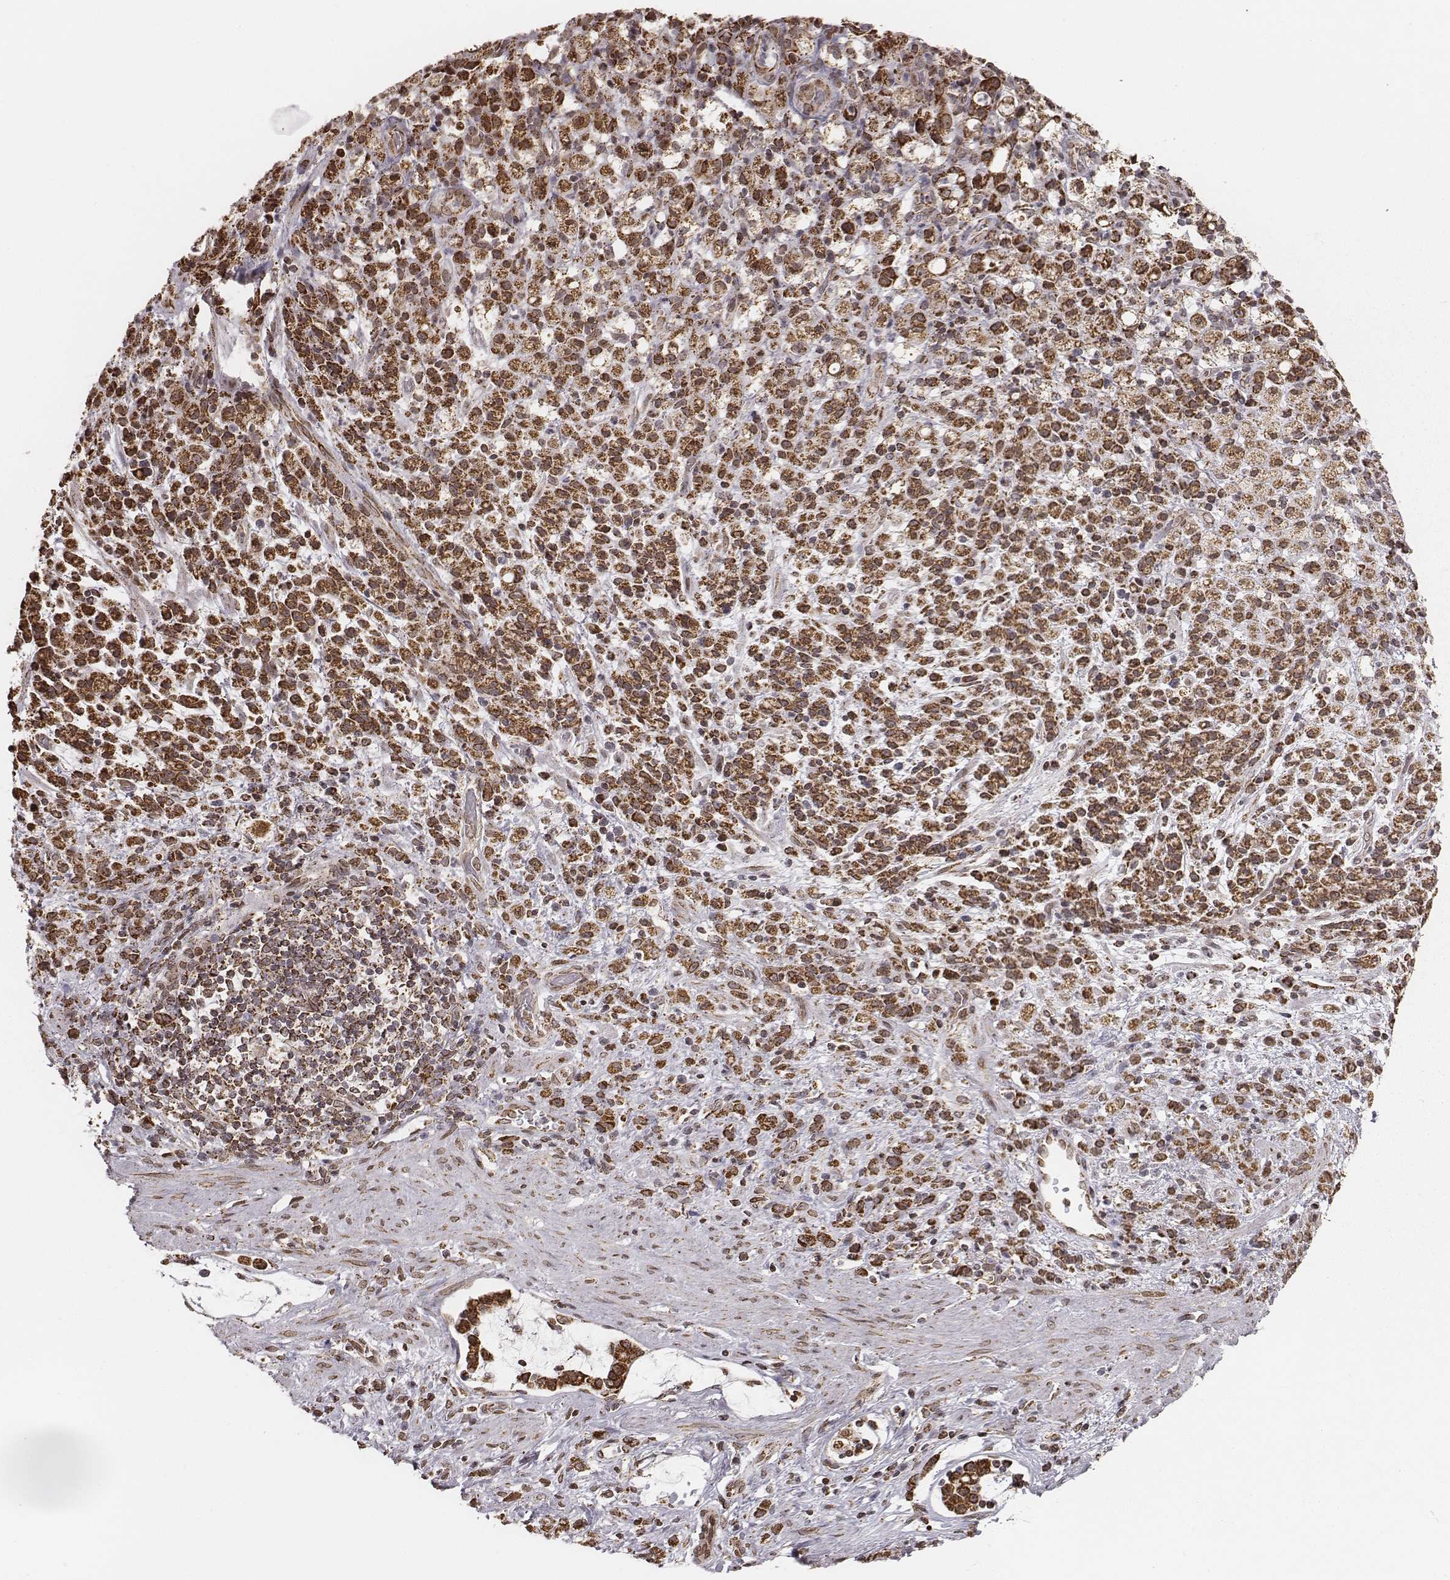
{"staining": {"intensity": "strong", "quantity": ">75%", "location": "cytoplasmic/membranous"}, "tissue": "stomach cancer", "cell_type": "Tumor cells", "image_type": "cancer", "snomed": [{"axis": "morphology", "description": "Adenocarcinoma, NOS"}, {"axis": "topography", "description": "Stomach"}], "caption": "Human stomach adenocarcinoma stained with a brown dye displays strong cytoplasmic/membranous positive positivity in approximately >75% of tumor cells.", "gene": "ACOT2", "patient": {"sex": "female", "age": 60}}